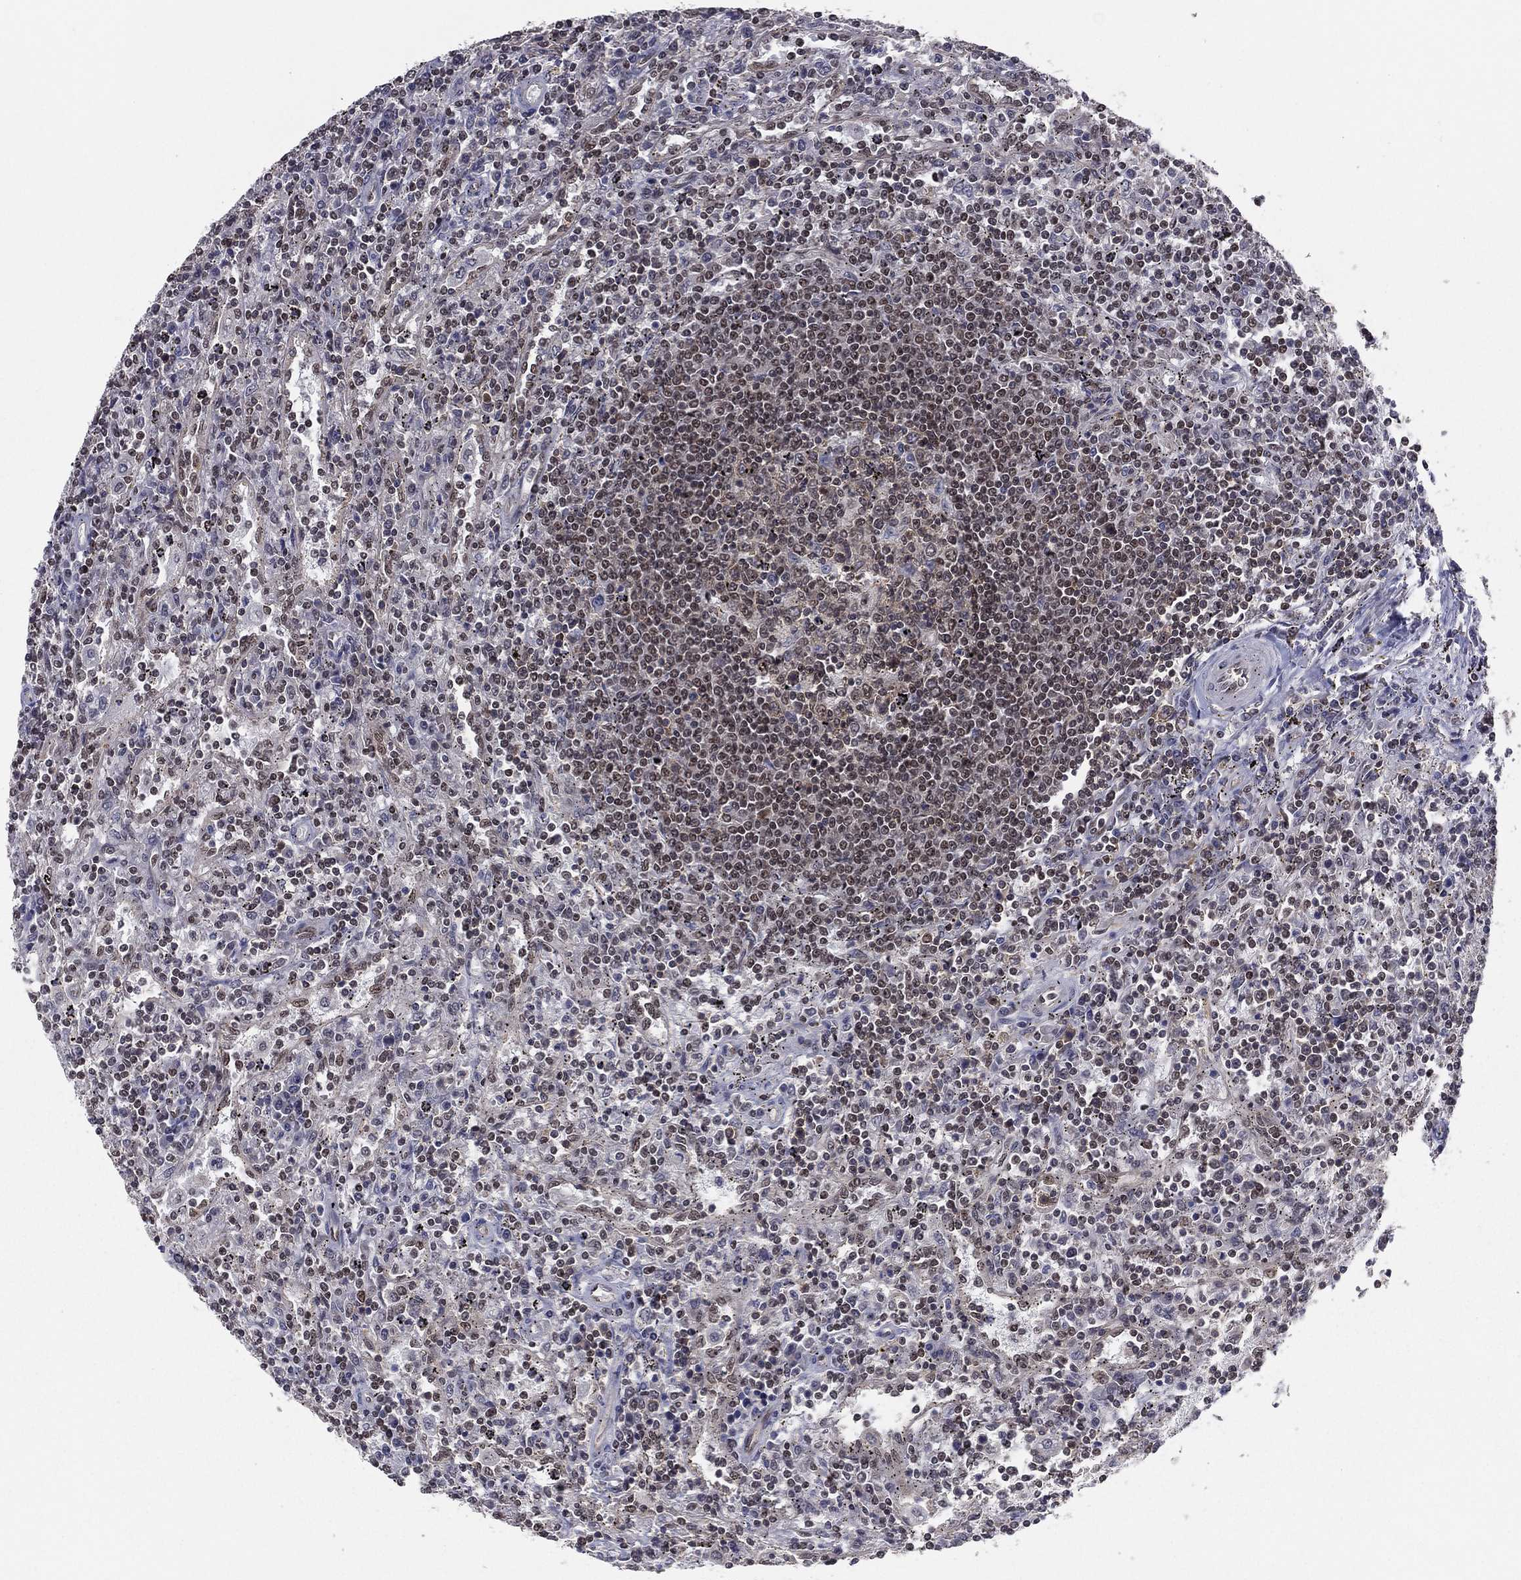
{"staining": {"intensity": "strong", "quantity": "25%-75%", "location": "nuclear"}, "tissue": "lymphoma", "cell_type": "Tumor cells", "image_type": "cancer", "snomed": [{"axis": "morphology", "description": "Malignant lymphoma, non-Hodgkin's type, Low grade"}, {"axis": "topography", "description": "Lymph node"}], "caption": "Immunohistochemical staining of lymphoma reveals high levels of strong nuclear protein positivity in about 25%-75% of tumor cells.", "gene": "GPALPP1", "patient": {"sex": "male", "age": 52}}